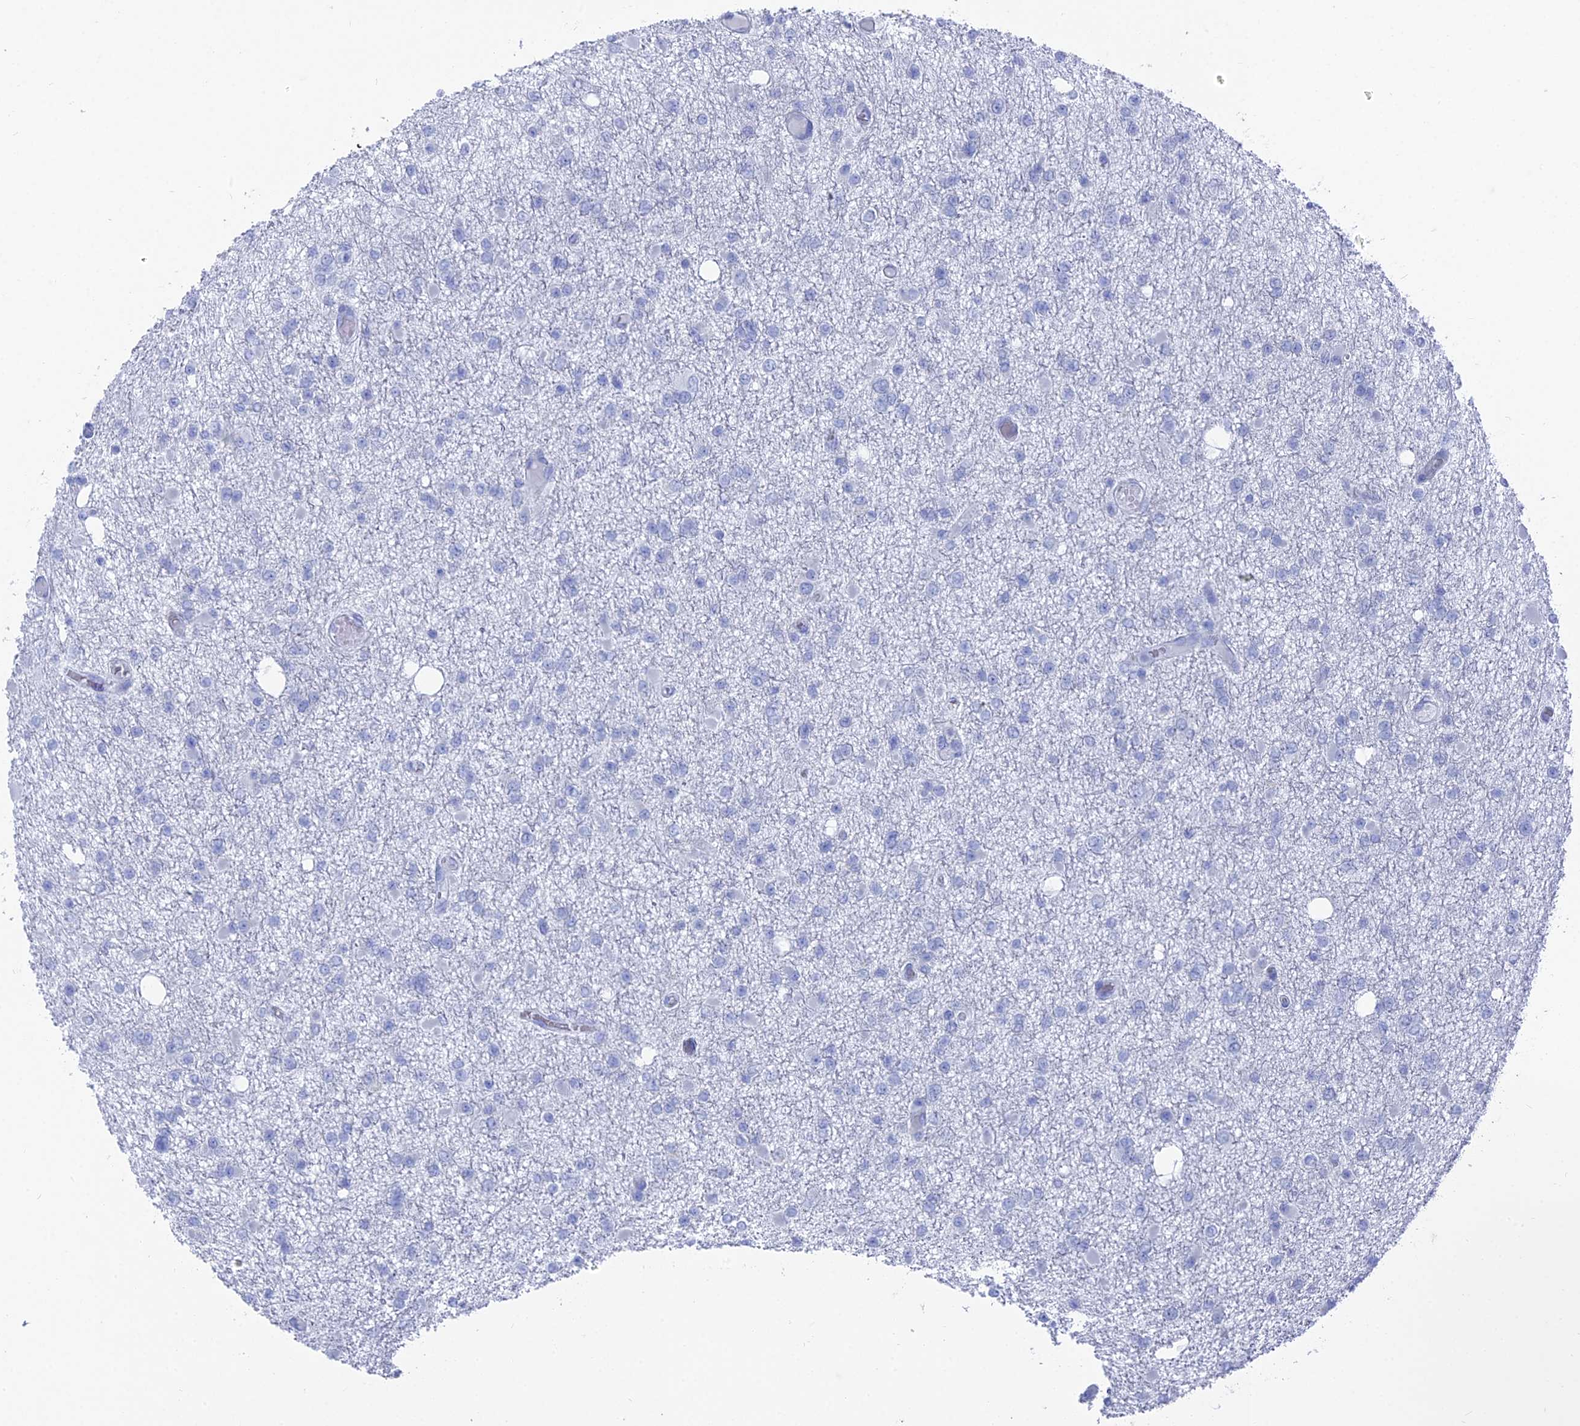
{"staining": {"intensity": "negative", "quantity": "none", "location": "none"}, "tissue": "glioma", "cell_type": "Tumor cells", "image_type": "cancer", "snomed": [{"axis": "morphology", "description": "Glioma, malignant, Low grade"}, {"axis": "topography", "description": "Brain"}], "caption": "This is an immunohistochemistry histopathology image of human malignant glioma (low-grade). There is no positivity in tumor cells.", "gene": "ENPP3", "patient": {"sex": "female", "age": 22}}